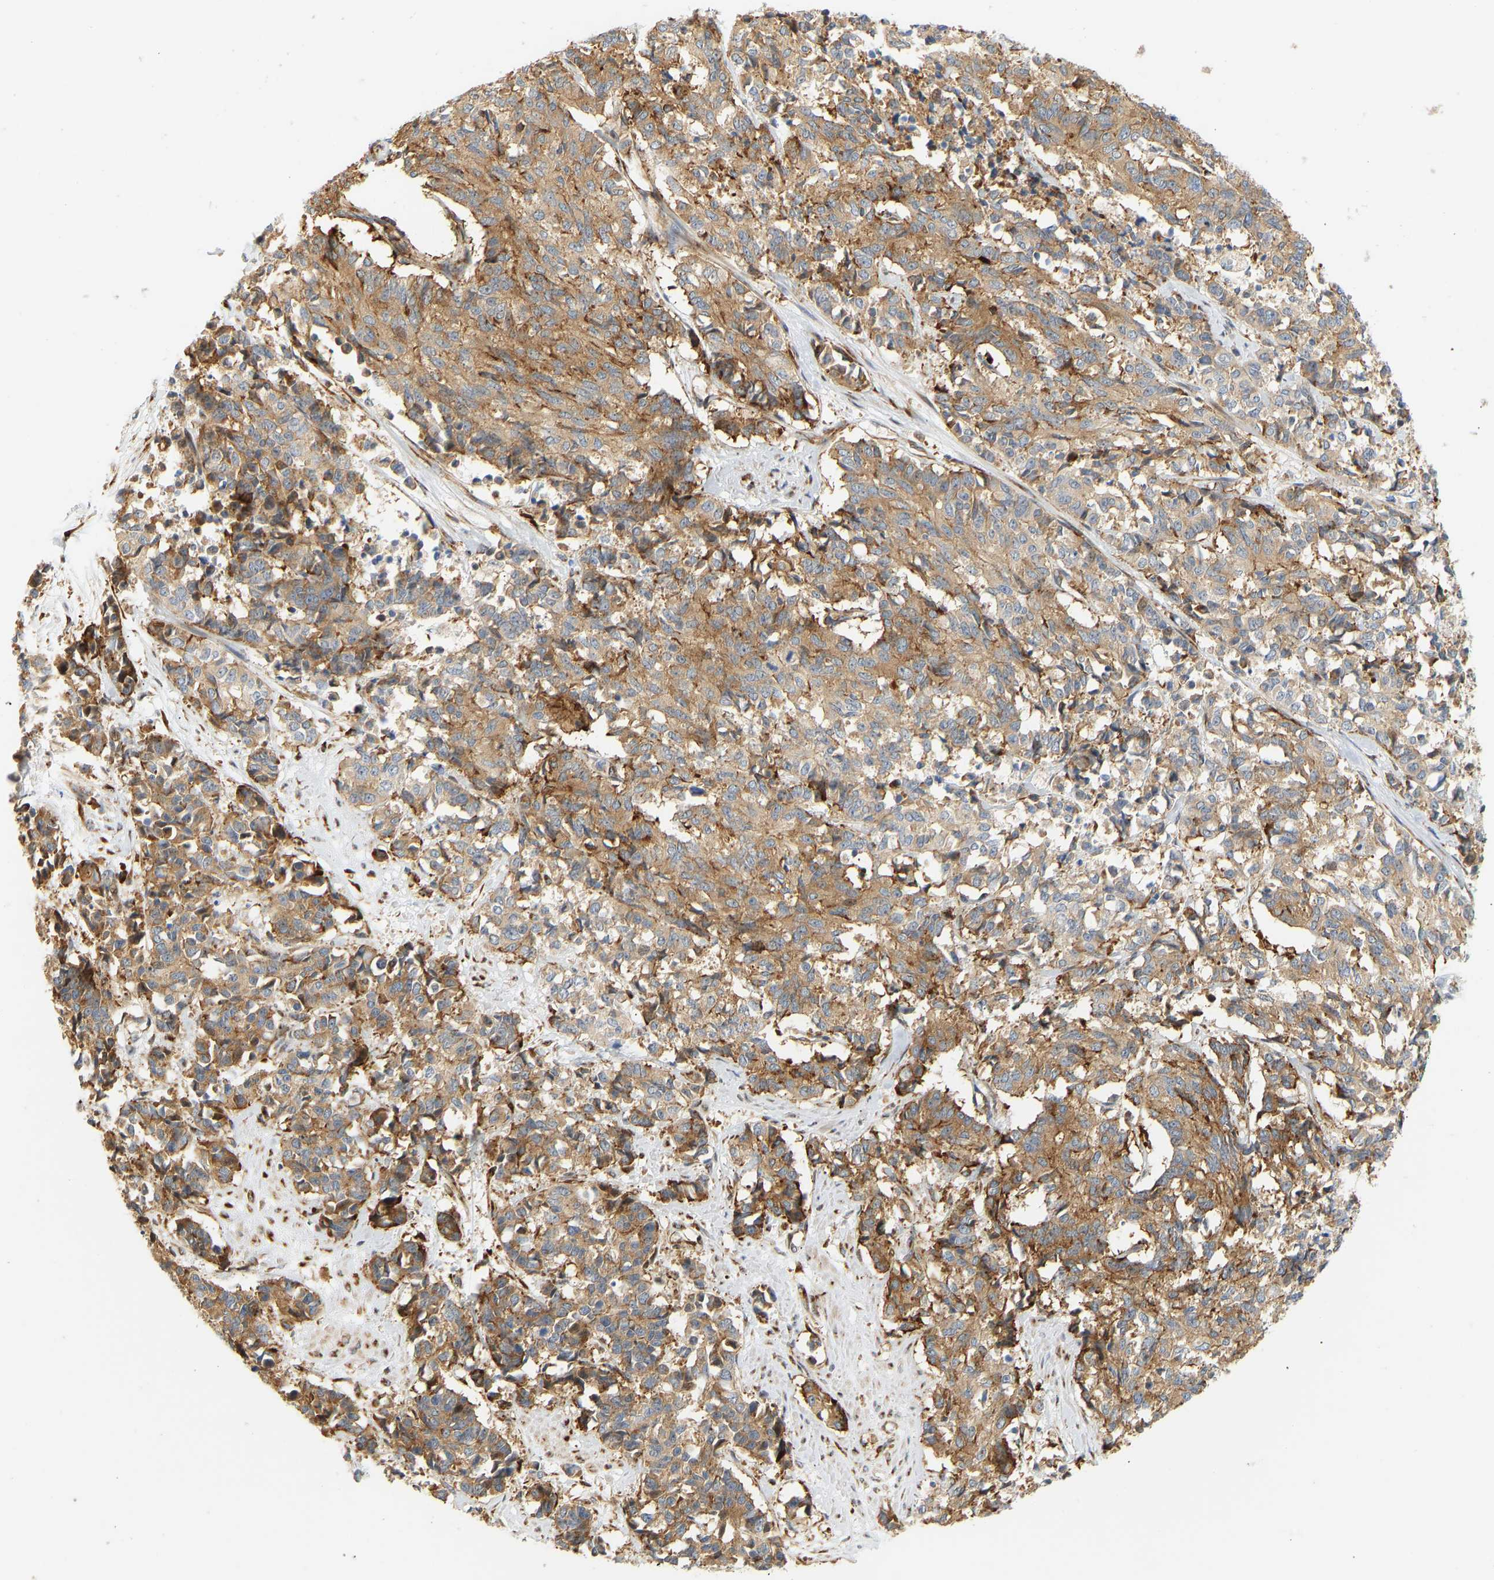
{"staining": {"intensity": "moderate", "quantity": ">75%", "location": "cytoplasmic/membranous"}, "tissue": "cervical cancer", "cell_type": "Tumor cells", "image_type": "cancer", "snomed": [{"axis": "morphology", "description": "Squamous cell carcinoma, NOS"}, {"axis": "topography", "description": "Cervix"}], "caption": "Cervical cancer (squamous cell carcinoma) stained with a brown dye displays moderate cytoplasmic/membranous positive positivity in approximately >75% of tumor cells.", "gene": "RPS14", "patient": {"sex": "female", "age": 35}}